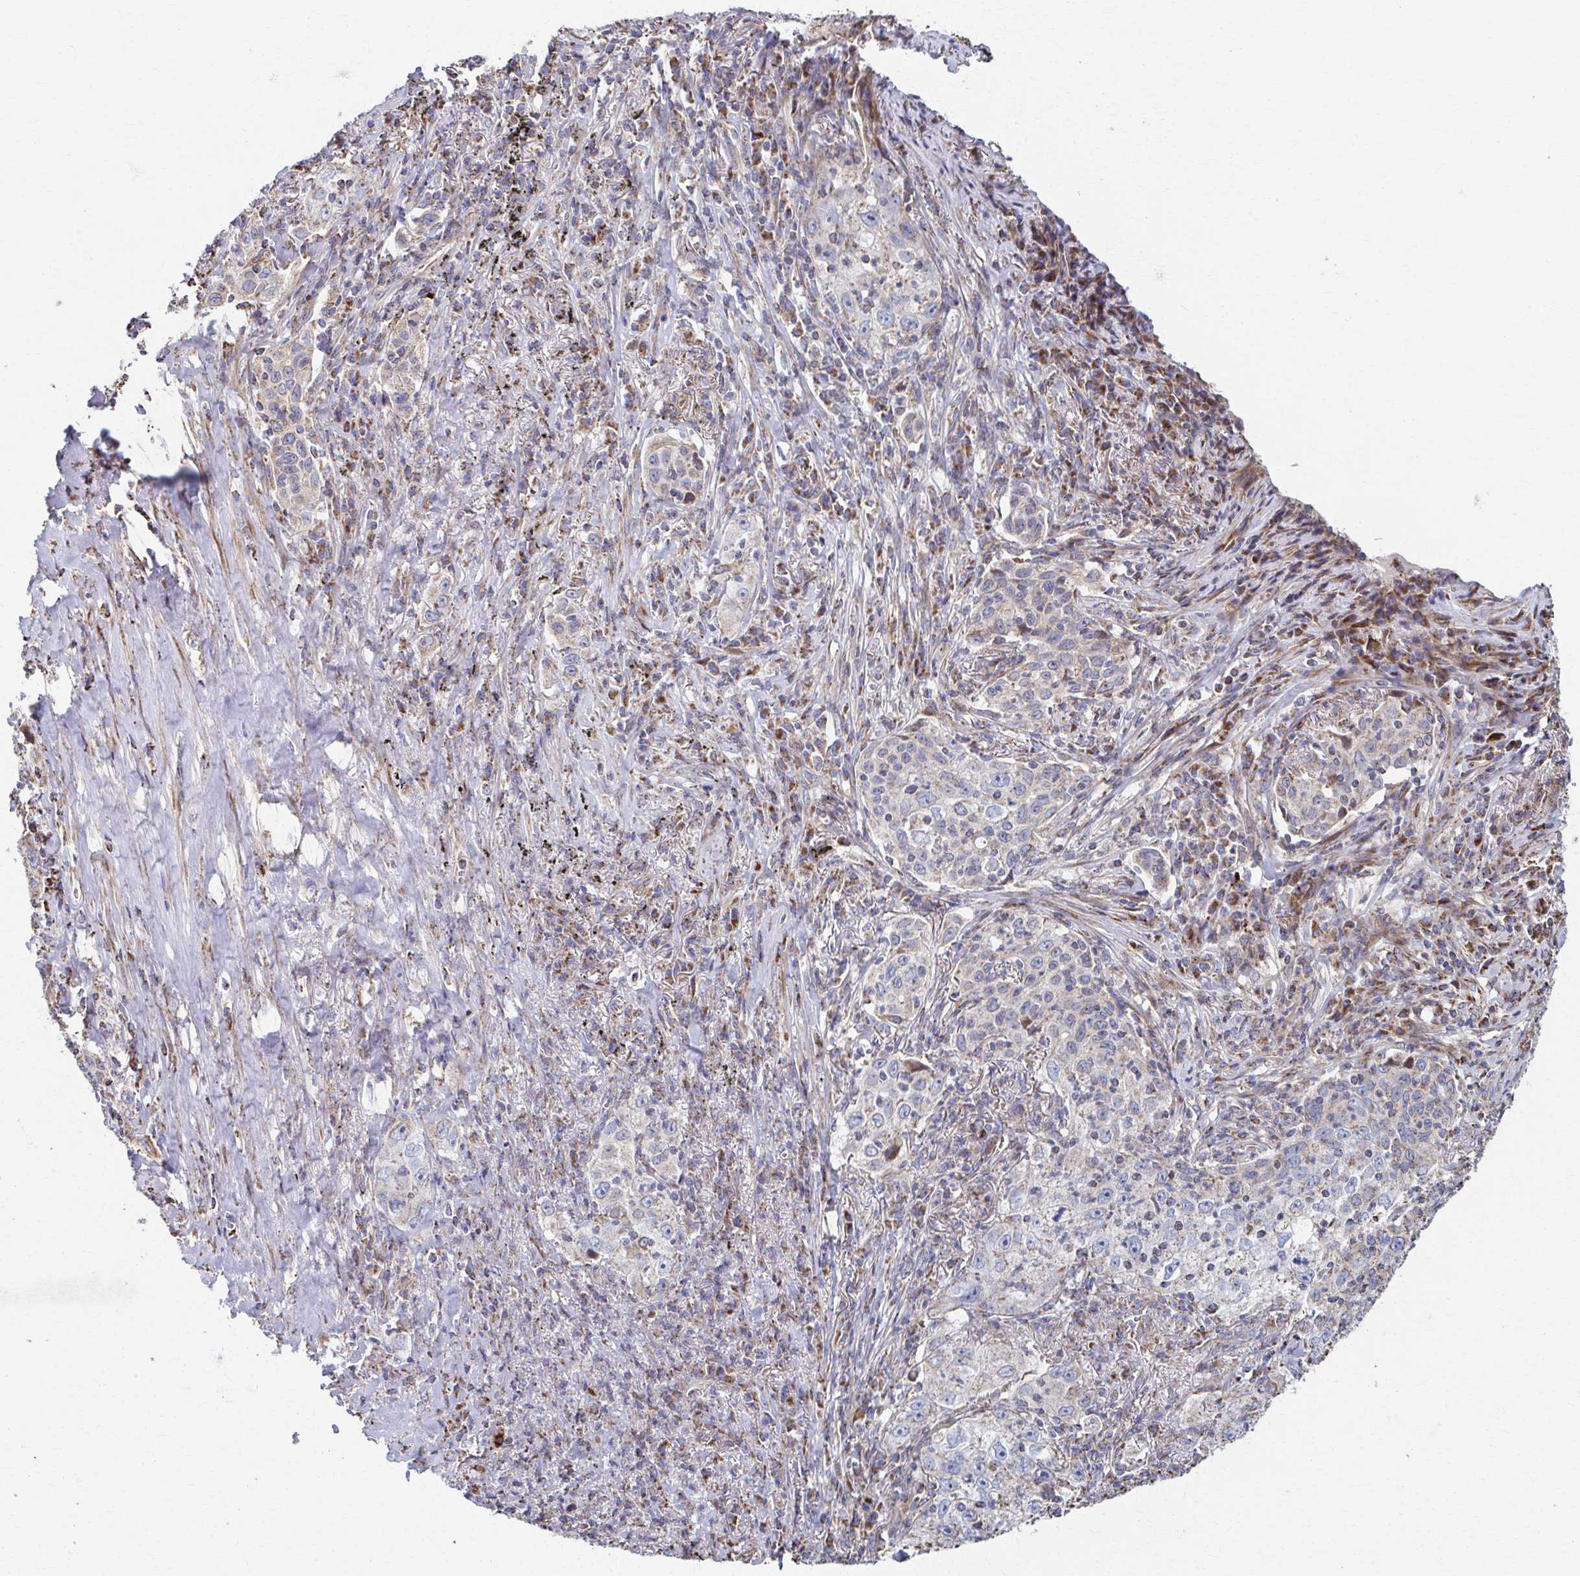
{"staining": {"intensity": "weak", "quantity": "<25%", "location": "cytoplasmic/membranous"}, "tissue": "lung cancer", "cell_type": "Tumor cells", "image_type": "cancer", "snomed": [{"axis": "morphology", "description": "Squamous cell carcinoma, NOS"}, {"axis": "topography", "description": "Lung"}], "caption": "DAB immunohistochemical staining of human lung cancer shows no significant staining in tumor cells.", "gene": "SAT1", "patient": {"sex": "male", "age": 71}}